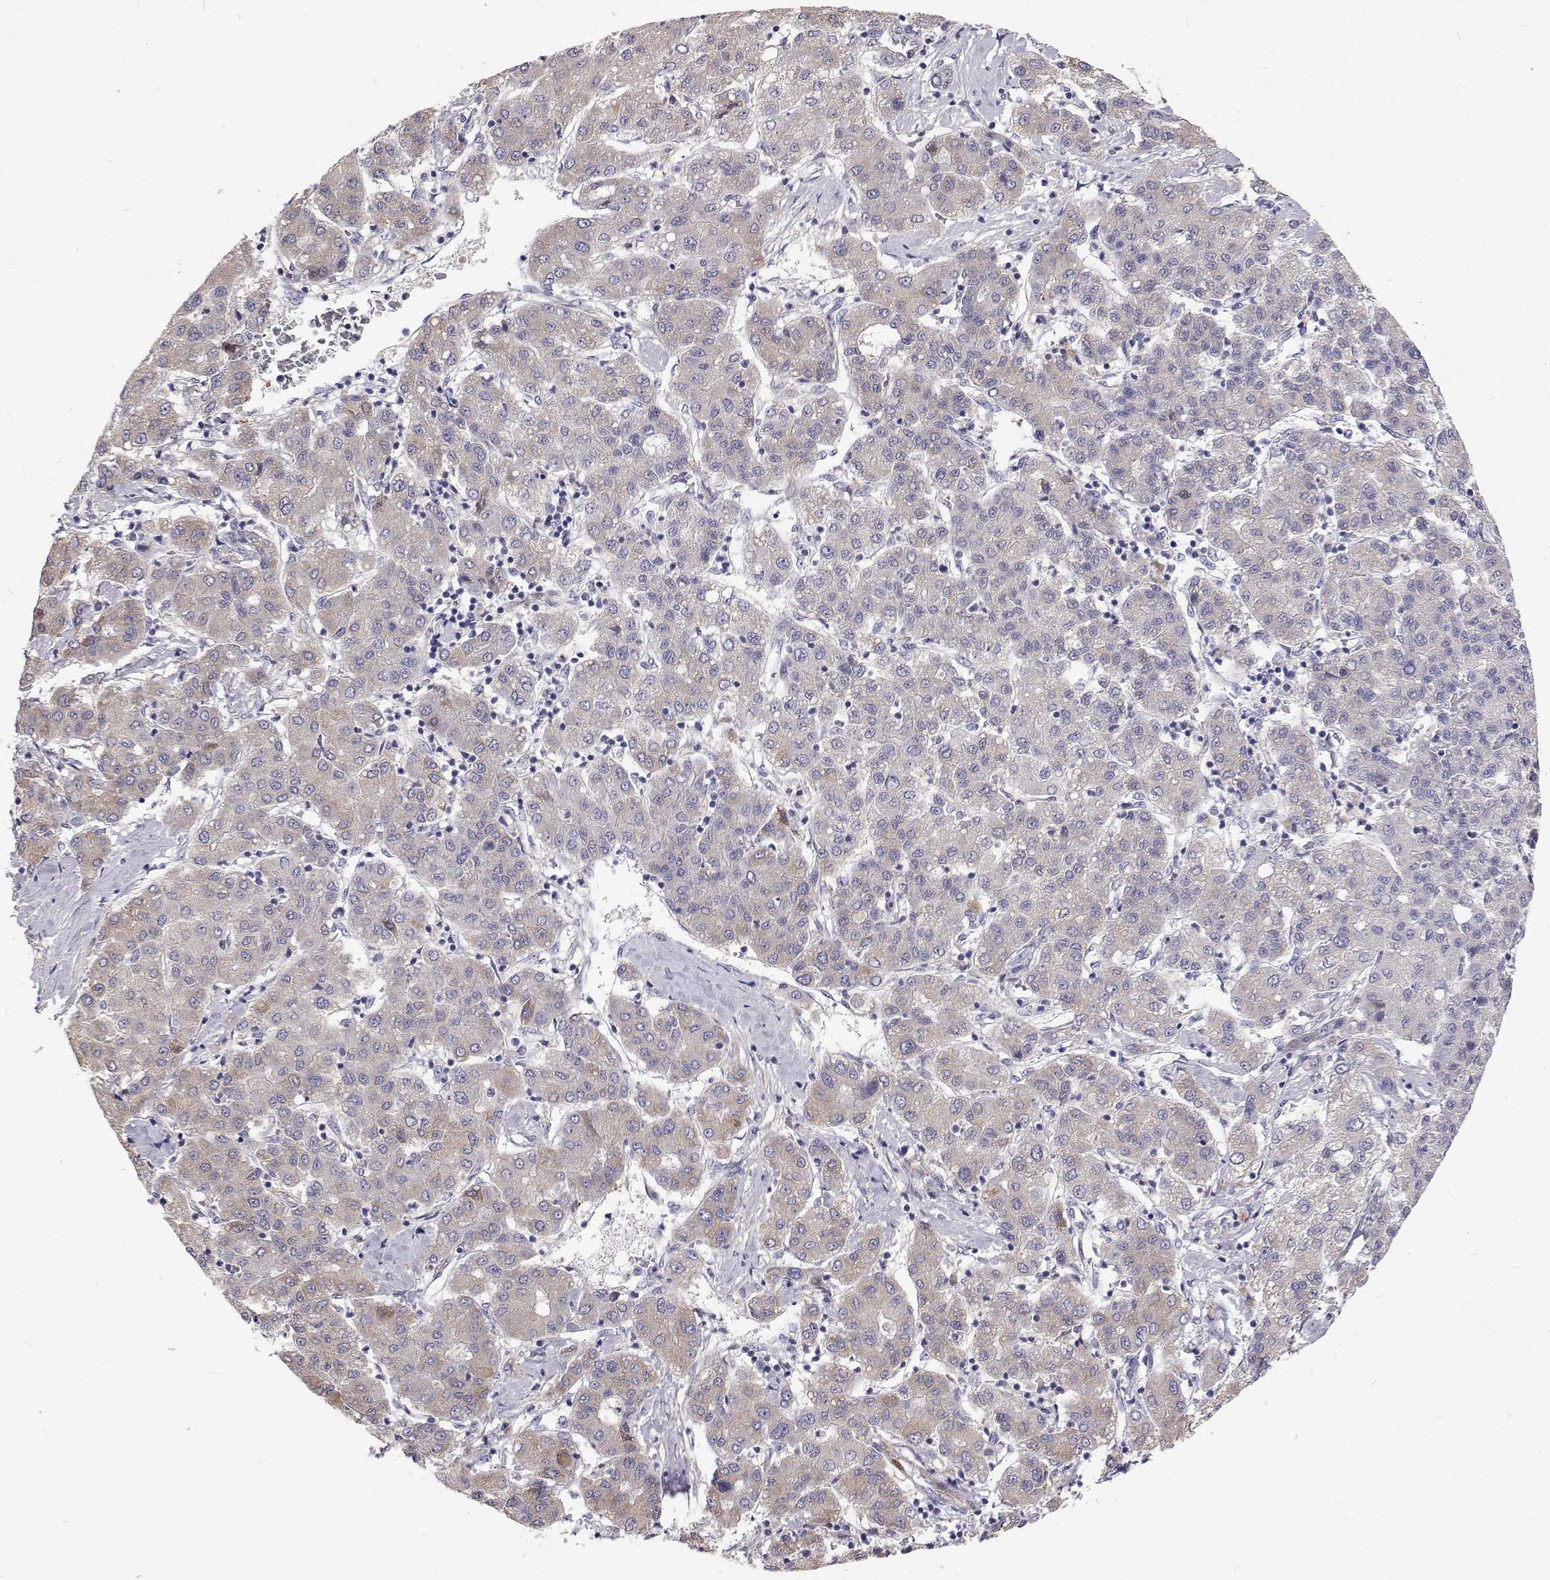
{"staining": {"intensity": "weak", "quantity": "<25%", "location": "cytoplasmic/membranous"}, "tissue": "liver cancer", "cell_type": "Tumor cells", "image_type": "cancer", "snomed": [{"axis": "morphology", "description": "Carcinoma, Hepatocellular, NOS"}, {"axis": "topography", "description": "Liver"}], "caption": "Immunohistochemical staining of human liver hepatocellular carcinoma reveals no significant staining in tumor cells. (Stains: DAB (3,3'-diaminobenzidine) immunohistochemistry (IHC) with hematoxylin counter stain, Microscopy: brightfield microscopy at high magnification).", "gene": "NPR3", "patient": {"sex": "male", "age": 65}}